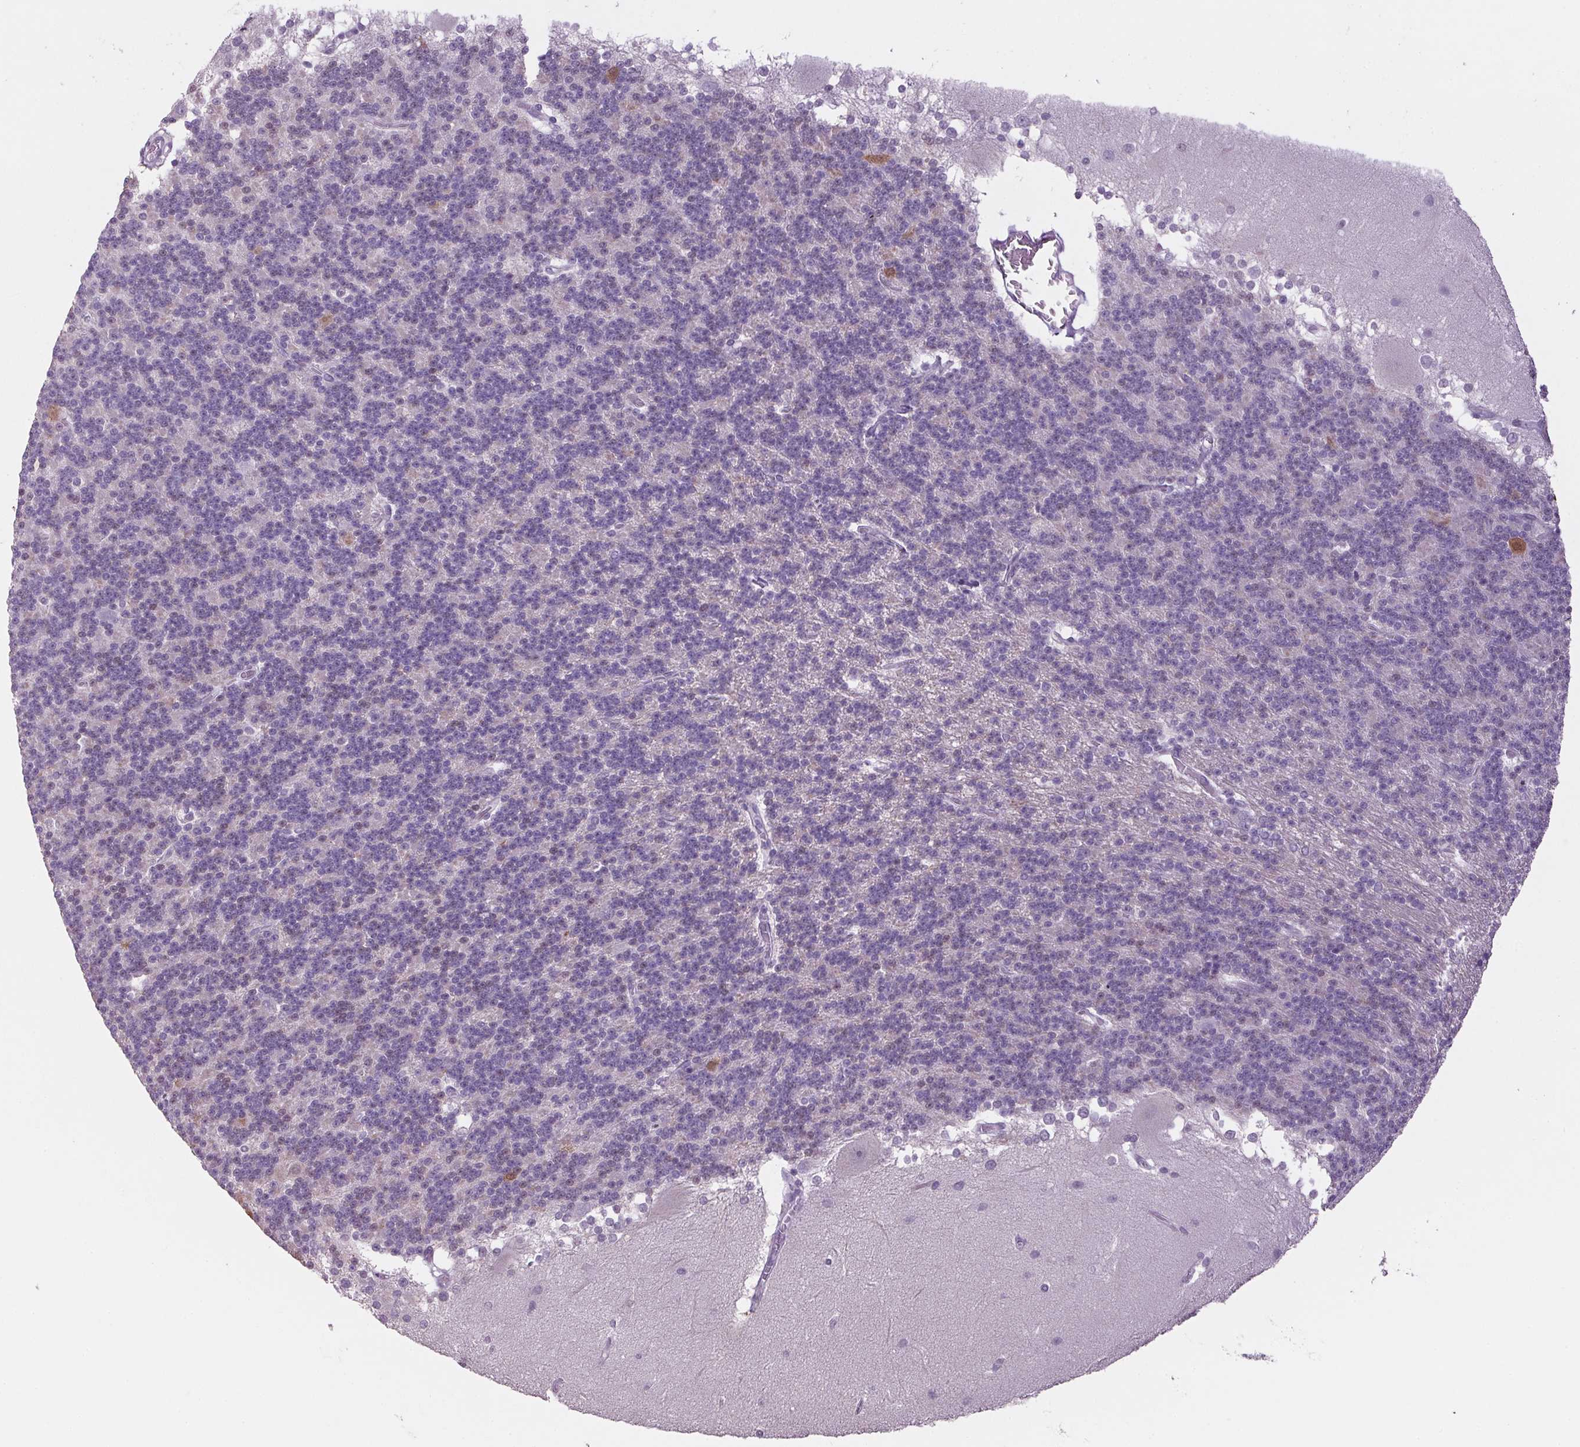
{"staining": {"intensity": "negative", "quantity": "none", "location": "none"}, "tissue": "cerebellum", "cell_type": "Cells in granular layer", "image_type": "normal", "snomed": [{"axis": "morphology", "description": "Normal tissue, NOS"}, {"axis": "topography", "description": "Cerebellum"}], "caption": "Immunohistochemical staining of benign human cerebellum reveals no significant expression in cells in granular layer. The staining is performed using DAB (3,3'-diaminobenzidine) brown chromogen with nuclei counter-stained in using hematoxylin.", "gene": "PPP1R1A", "patient": {"sex": "female", "age": 19}}